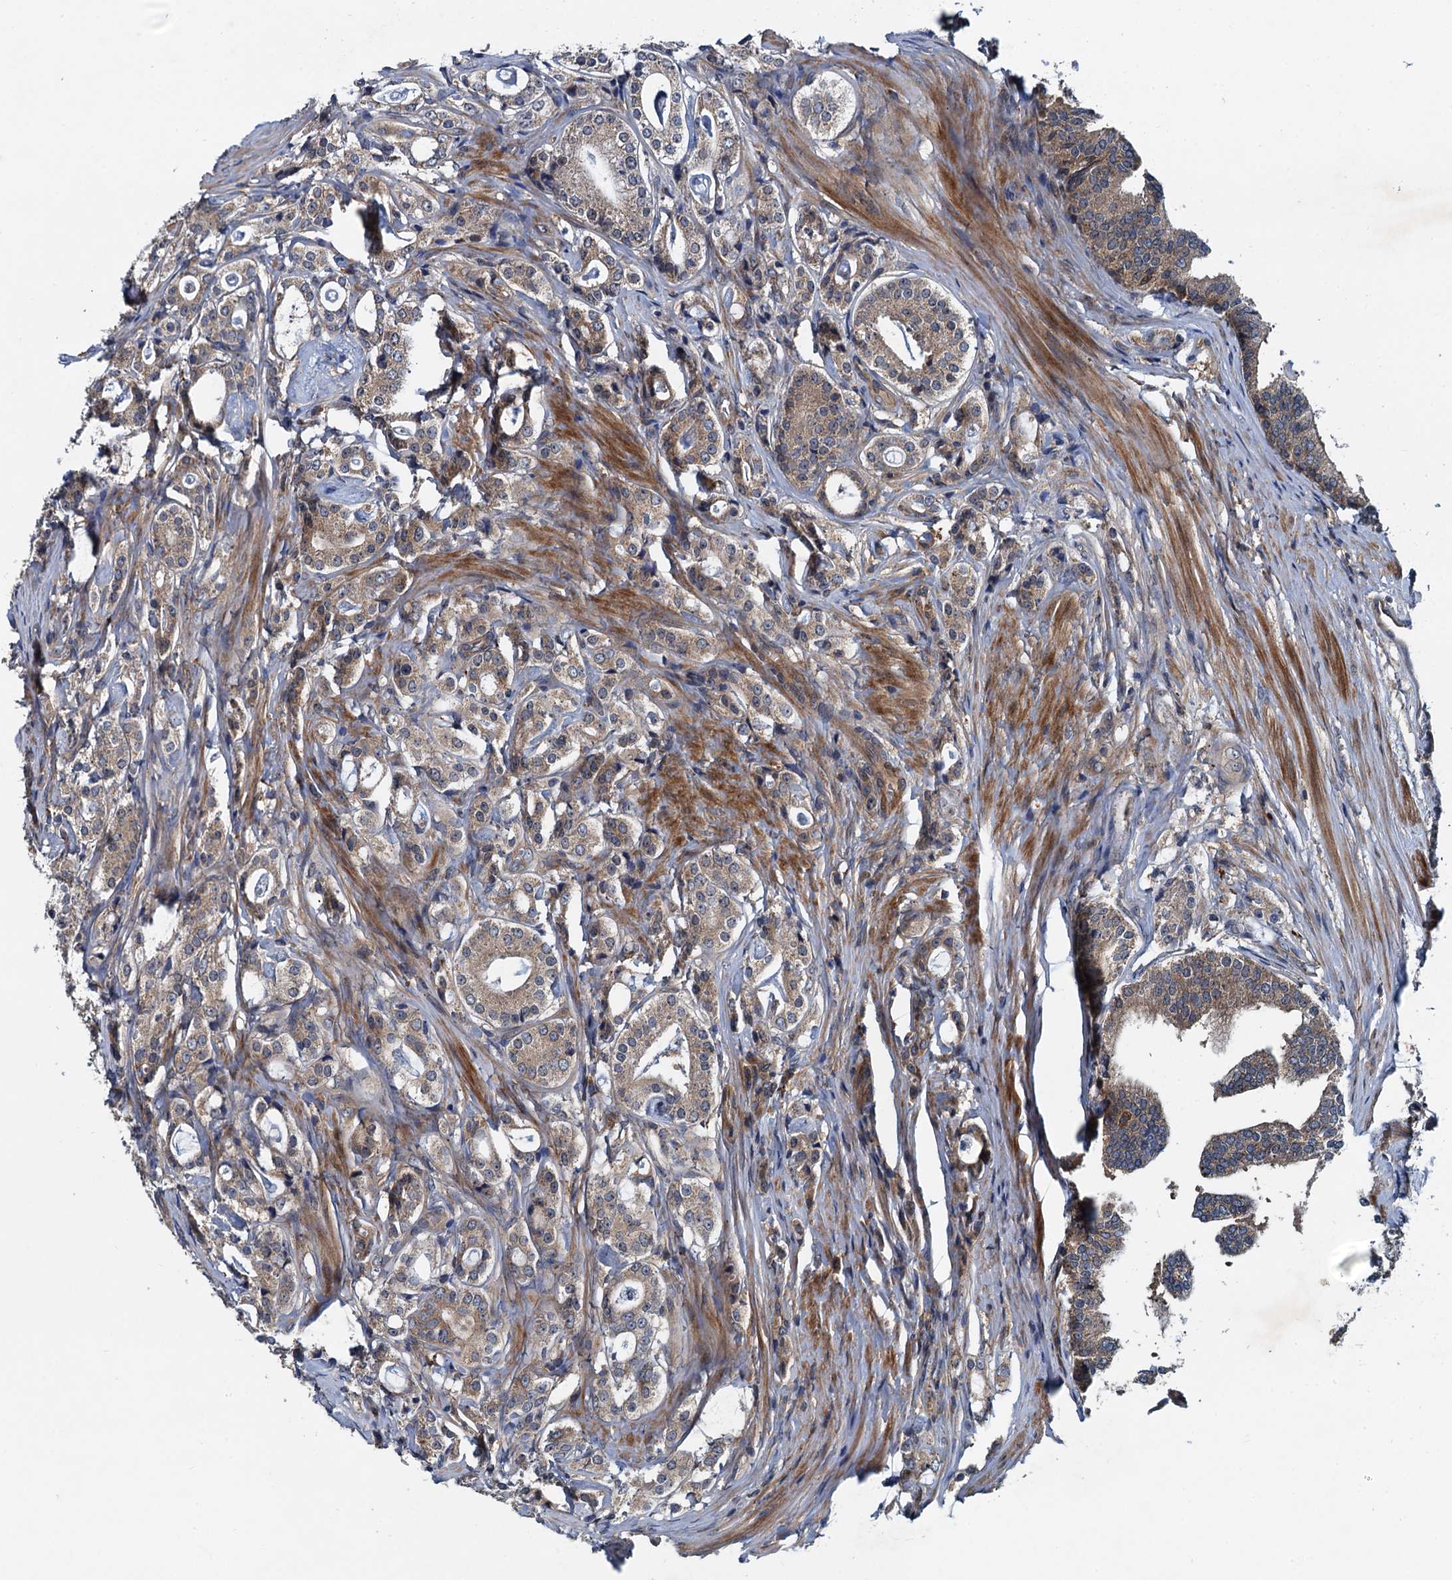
{"staining": {"intensity": "weak", "quantity": "25%-75%", "location": "cytoplasmic/membranous"}, "tissue": "prostate cancer", "cell_type": "Tumor cells", "image_type": "cancer", "snomed": [{"axis": "morphology", "description": "Adenocarcinoma, High grade"}, {"axis": "topography", "description": "Prostate"}], "caption": "The immunohistochemical stain highlights weak cytoplasmic/membranous positivity in tumor cells of prostate cancer (high-grade adenocarcinoma) tissue.", "gene": "EFL1", "patient": {"sex": "male", "age": 63}}